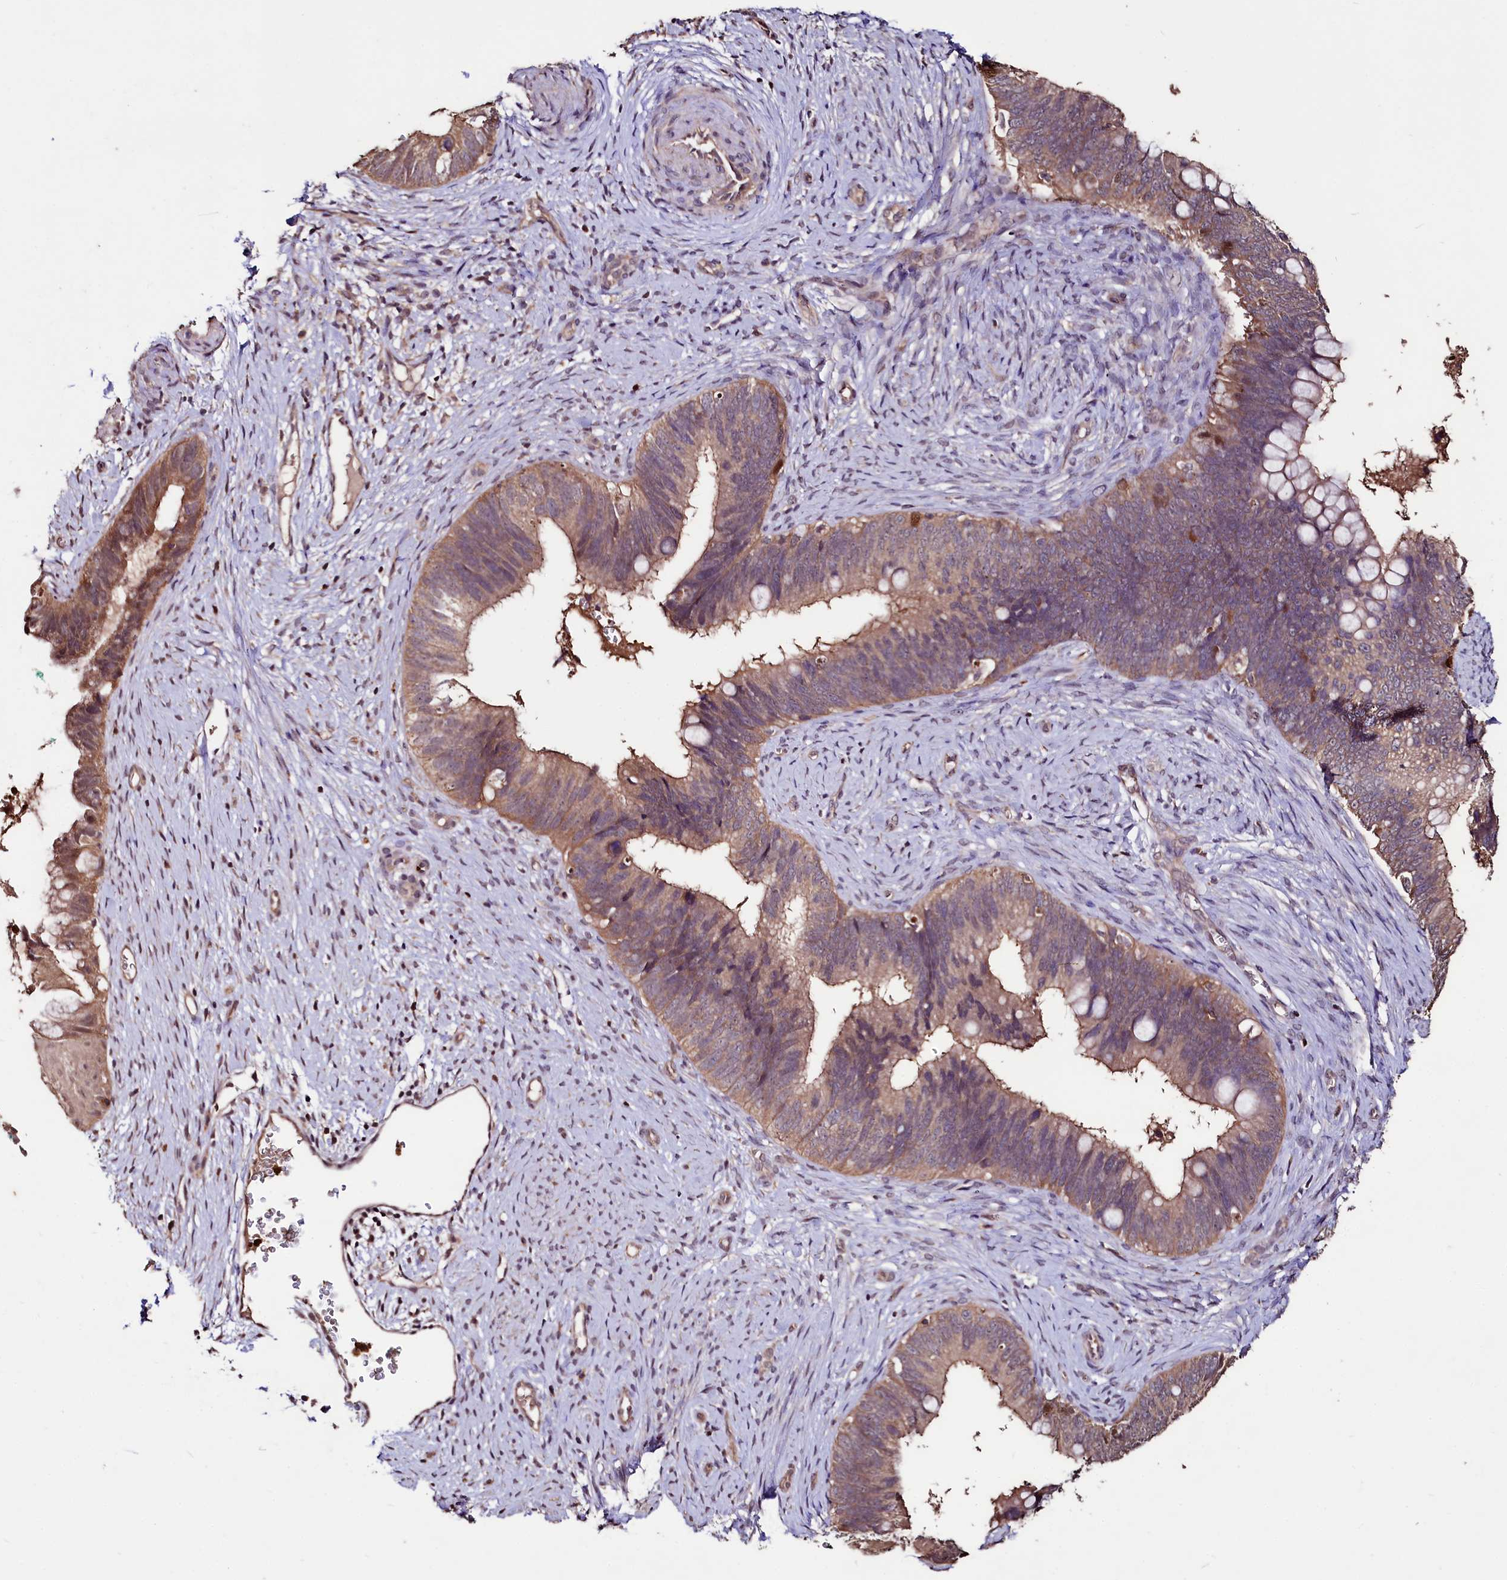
{"staining": {"intensity": "moderate", "quantity": ">75%", "location": "cytoplasmic/membranous"}, "tissue": "cervical cancer", "cell_type": "Tumor cells", "image_type": "cancer", "snomed": [{"axis": "morphology", "description": "Adenocarcinoma, NOS"}, {"axis": "topography", "description": "Cervix"}], "caption": "There is medium levels of moderate cytoplasmic/membranous staining in tumor cells of adenocarcinoma (cervical), as demonstrated by immunohistochemical staining (brown color).", "gene": "KLRB1", "patient": {"sex": "female", "age": 42}}